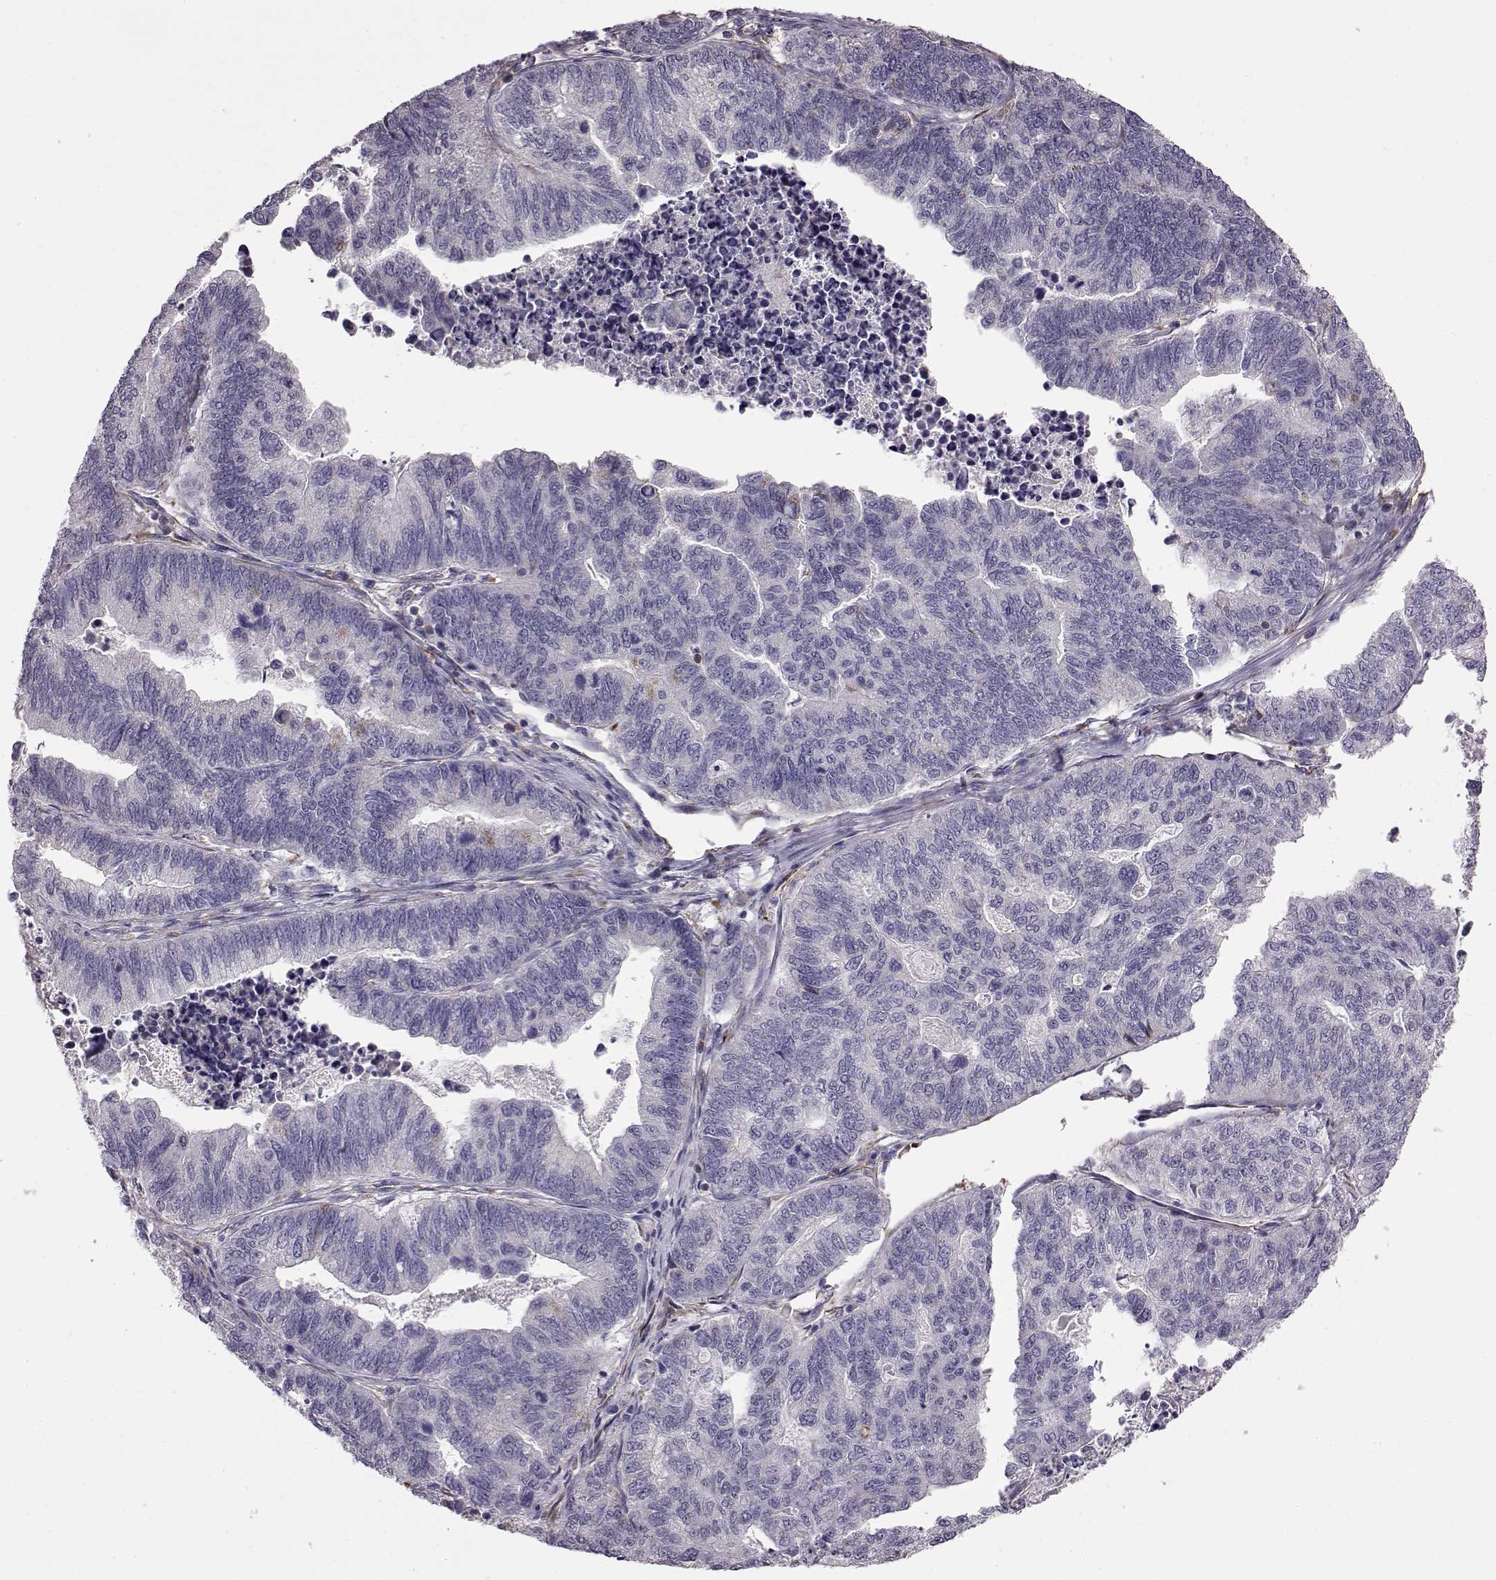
{"staining": {"intensity": "negative", "quantity": "none", "location": "none"}, "tissue": "stomach cancer", "cell_type": "Tumor cells", "image_type": "cancer", "snomed": [{"axis": "morphology", "description": "Adenocarcinoma, NOS"}, {"axis": "topography", "description": "Stomach, upper"}], "caption": "Tumor cells are negative for protein expression in human stomach cancer (adenocarcinoma).", "gene": "ADGRG2", "patient": {"sex": "female", "age": 67}}